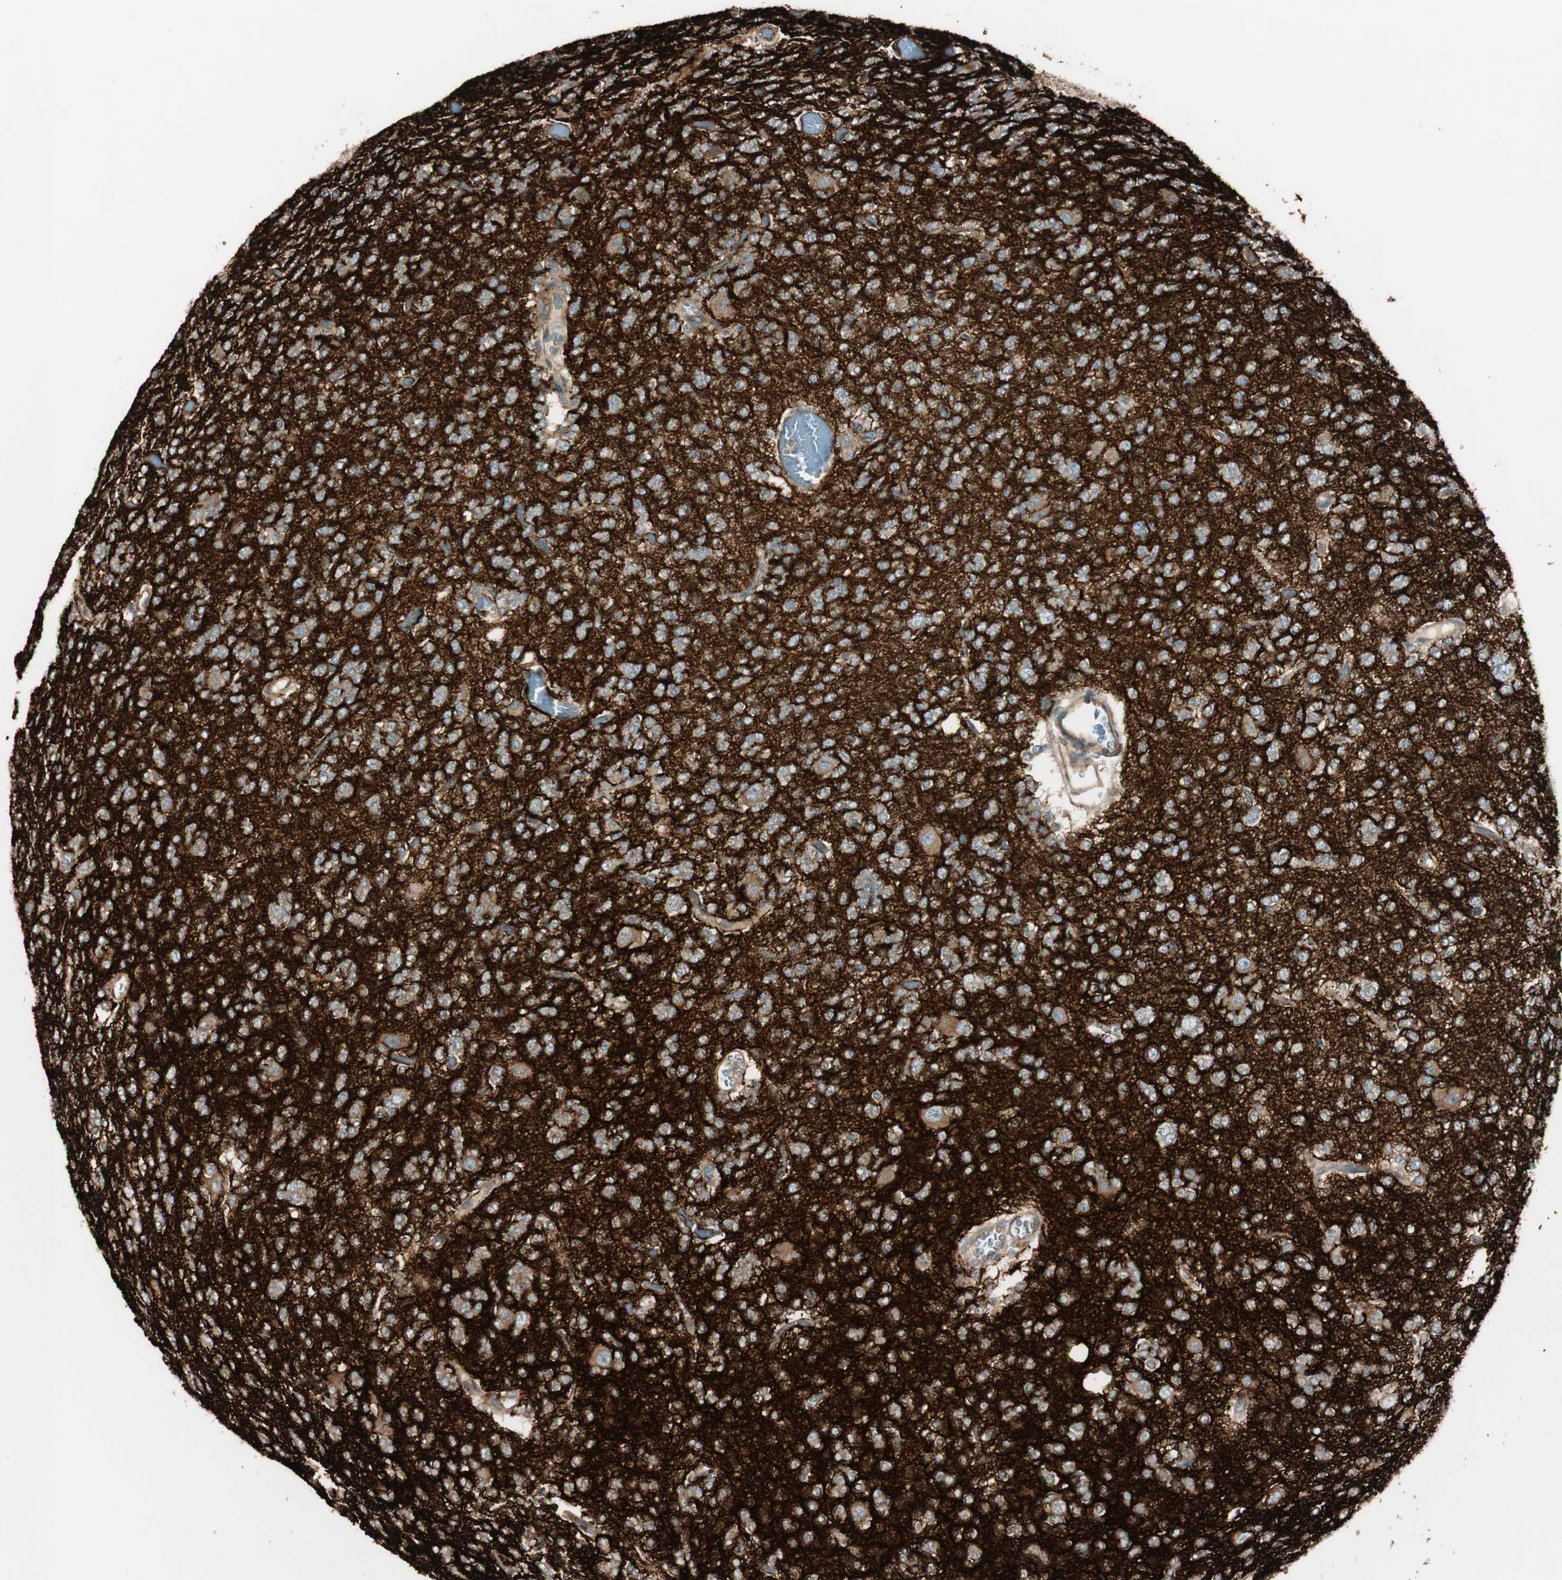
{"staining": {"intensity": "negative", "quantity": "none", "location": "none"}, "tissue": "glioma", "cell_type": "Tumor cells", "image_type": "cancer", "snomed": [{"axis": "morphology", "description": "Glioma, malignant, Low grade"}, {"axis": "topography", "description": "Brain"}], "caption": "Immunohistochemical staining of malignant low-grade glioma exhibits no significant positivity in tumor cells.", "gene": "PPP2R5E", "patient": {"sex": "male", "age": 38}}